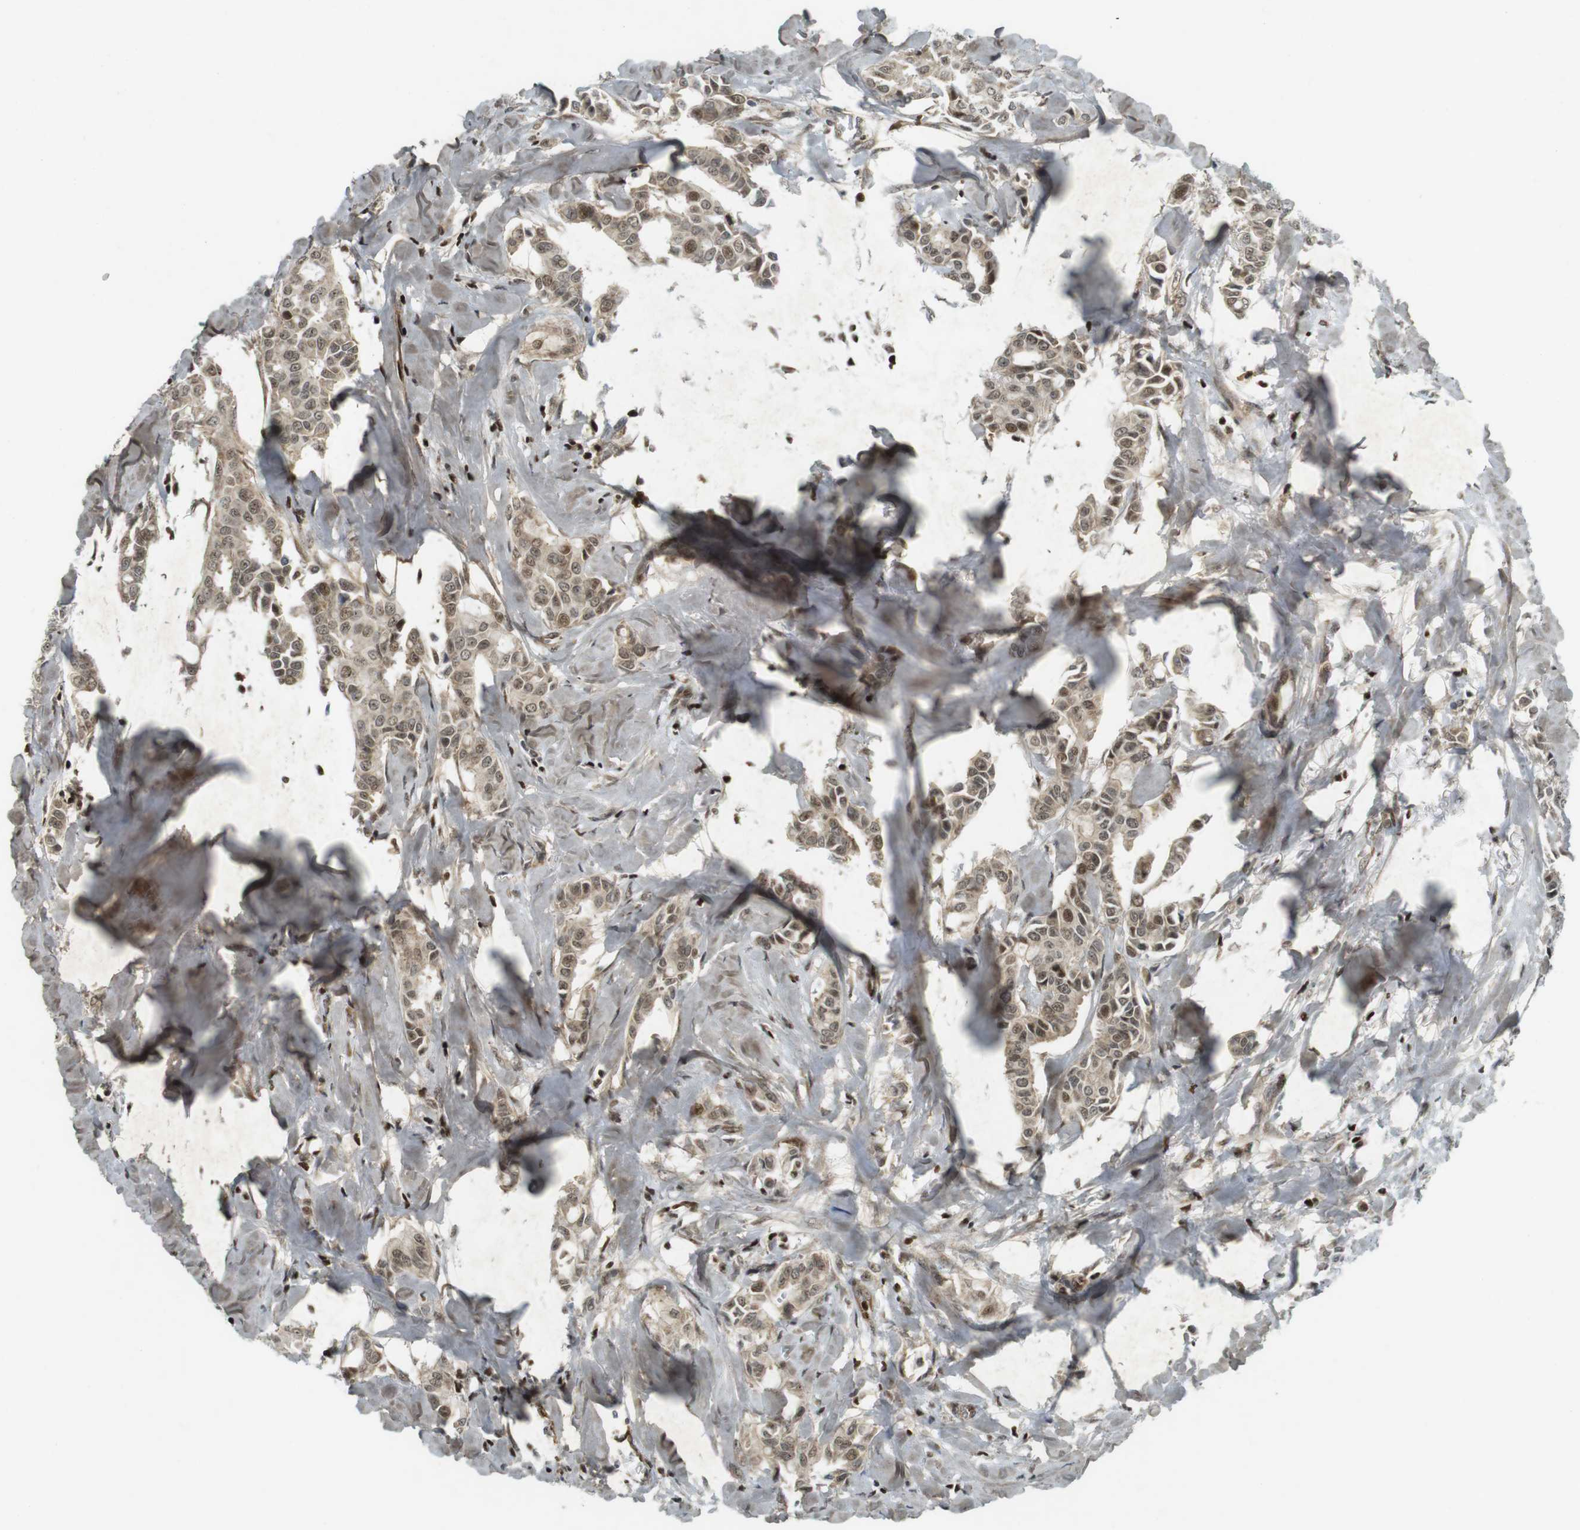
{"staining": {"intensity": "weak", "quantity": ">75%", "location": "cytoplasmic/membranous,nuclear"}, "tissue": "head and neck cancer", "cell_type": "Tumor cells", "image_type": "cancer", "snomed": [{"axis": "morphology", "description": "Adenocarcinoma, NOS"}, {"axis": "topography", "description": "Salivary gland"}, {"axis": "topography", "description": "Head-Neck"}], "caption": "This micrograph displays immunohistochemistry (IHC) staining of head and neck cancer (adenocarcinoma), with low weak cytoplasmic/membranous and nuclear expression in about >75% of tumor cells.", "gene": "PPP1R13B", "patient": {"sex": "female", "age": 59}}